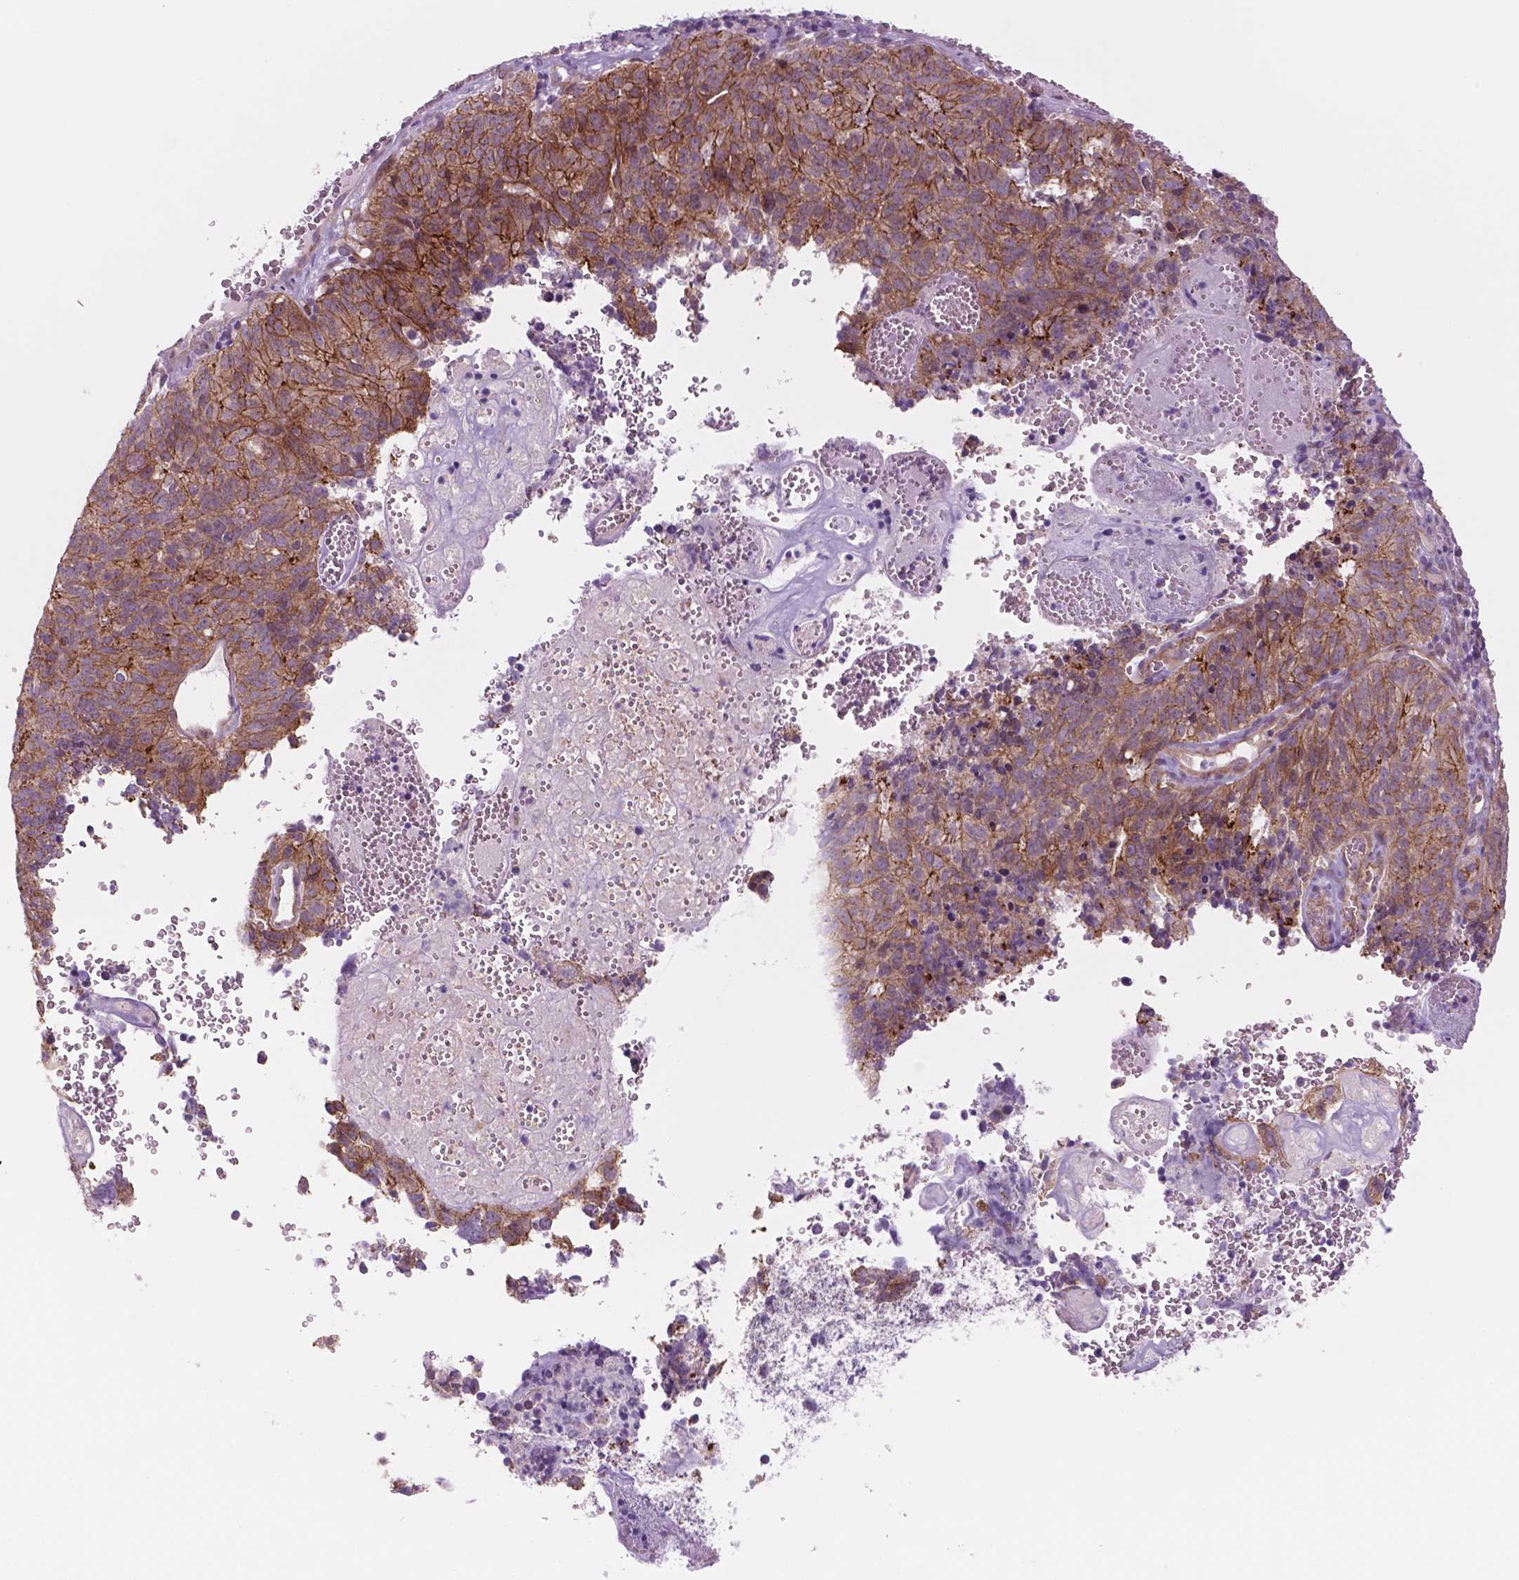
{"staining": {"intensity": "moderate", "quantity": ">75%", "location": "cytoplasmic/membranous"}, "tissue": "cervical cancer", "cell_type": "Tumor cells", "image_type": "cancer", "snomed": [{"axis": "morphology", "description": "Adenocarcinoma, NOS"}, {"axis": "topography", "description": "Cervix"}], "caption": "IHC (DAB) staining of human cervical cancer exhibits moderate cytoplasmic/membranous protein positivity in approximately >75% of tumor cells.", "gene": "RND3", "patient": {"sex": "female", "age": 38}}